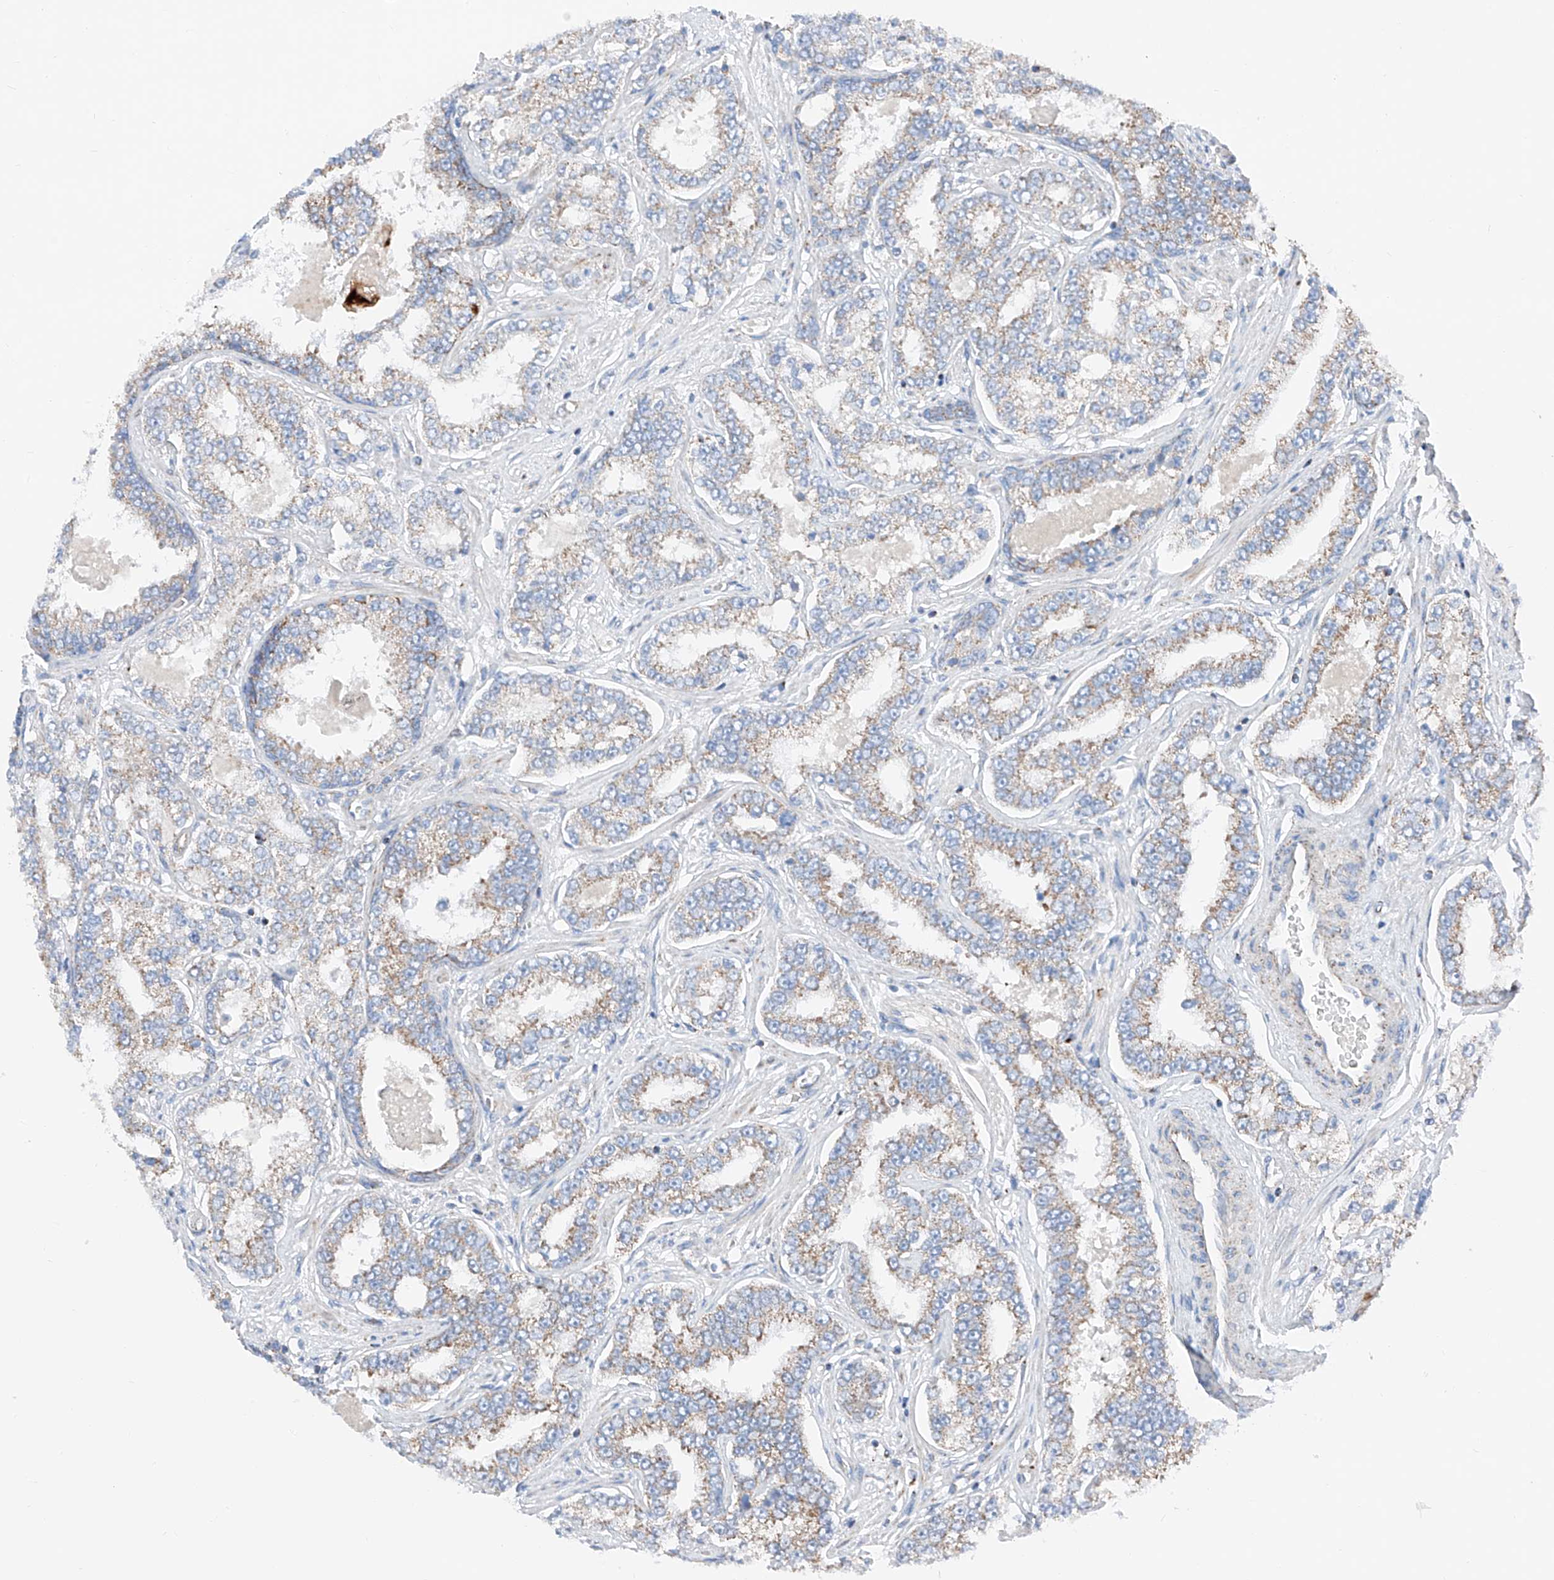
{"staining": {"intensity": "strong", "quantity": "<25%", "location": "cytoplasmic/membranous"}, "tissue": "prostate cancer", "cell_type": "Tumor cells", "image_type": "cancer", "snomed": [{"axis": "morphology", "description": "Normal tissue, NOS"}, {"axis": "morphology", "description": "Adenocarcinoma, High grade"}, {"axis": "topography", "description": "Prostate"}], "caption": "IHC (DAB) staining of prostate cancer displays strong cytoplasmic/membranous protein expression in about <25% of tumor cells. (DAB = brown stain, brightfield microscopy at high magnification).", "gene": "MRAP", "patient": {"sex": "male", "age": 83}}